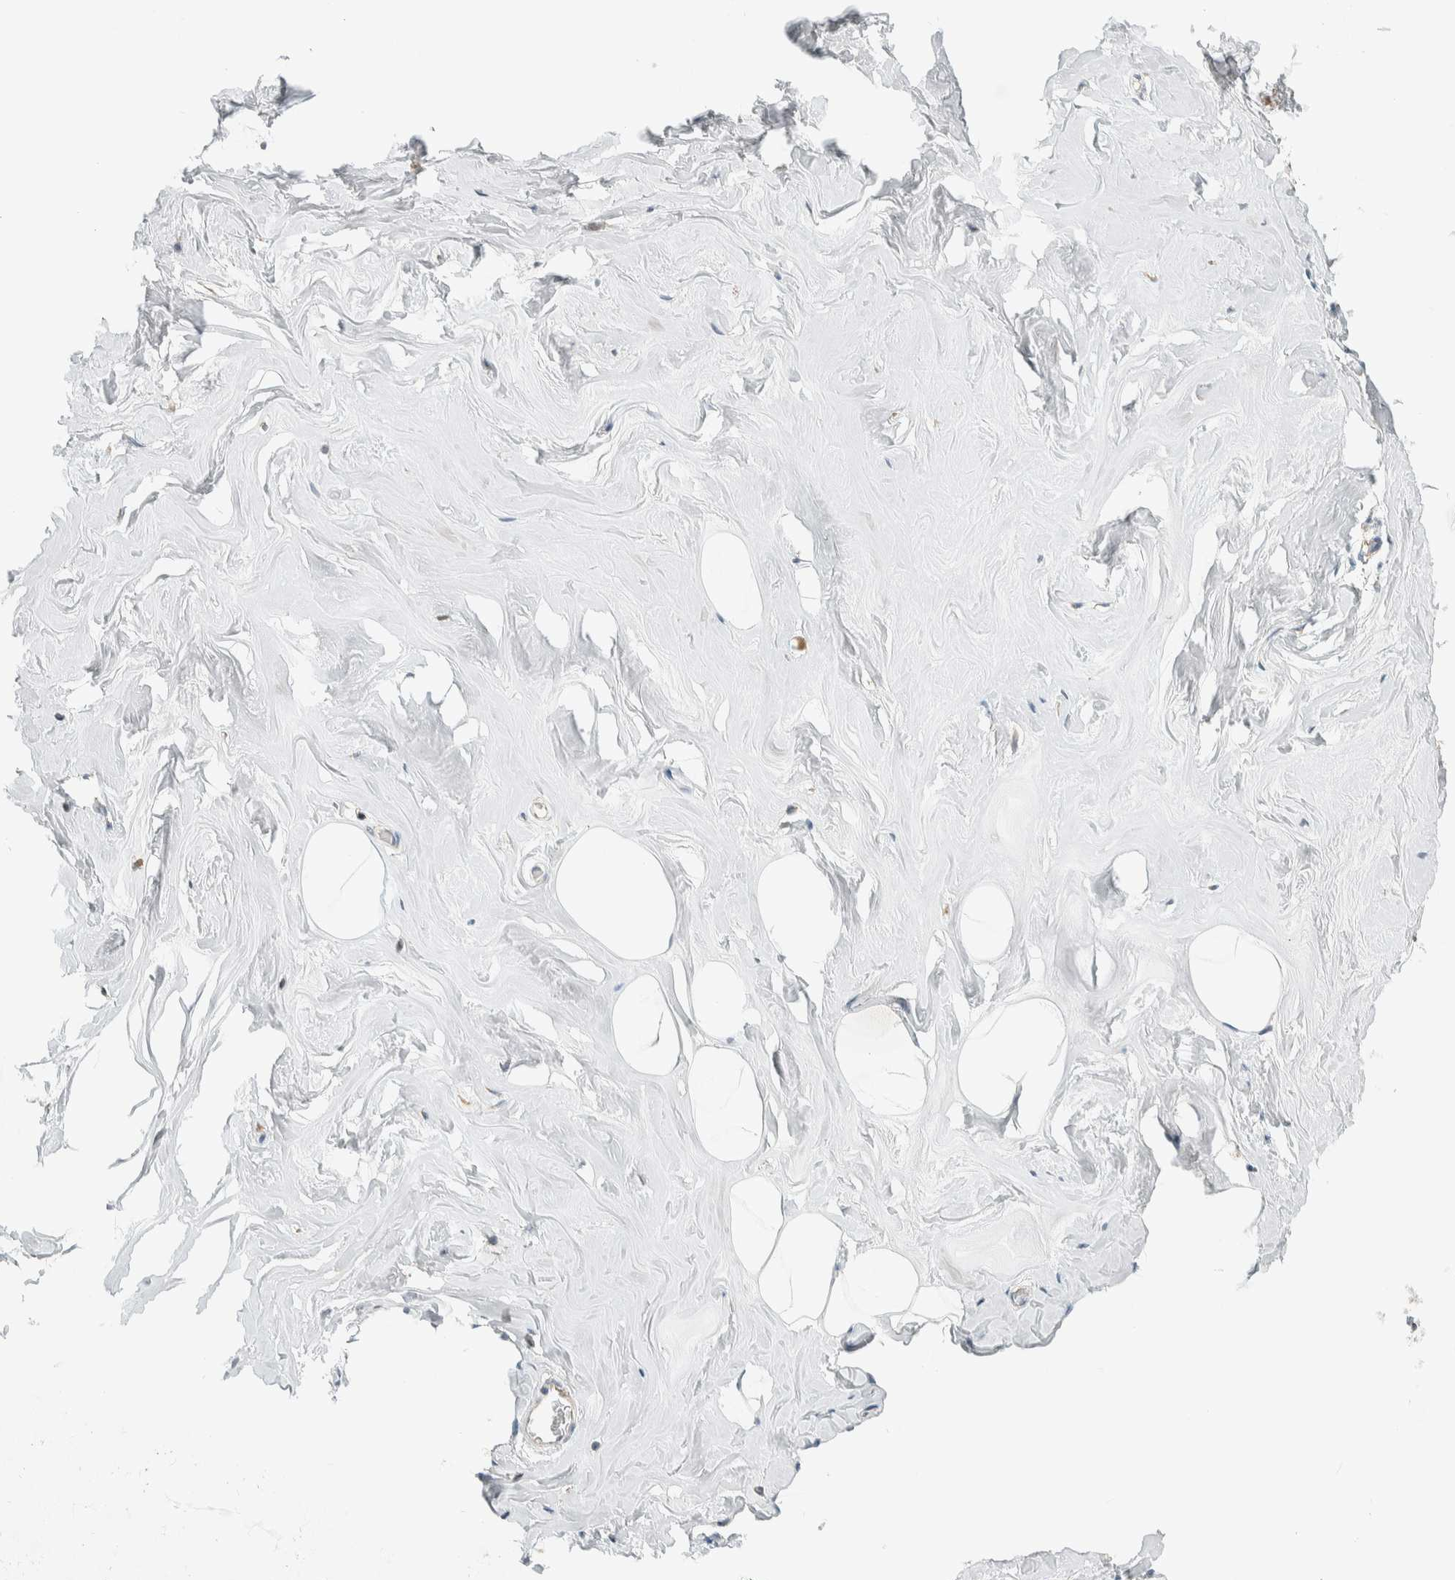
{"staining": {"intensity": "weak", "quantity": "25%-75%", "location": "cytoplasmic/membranous"}, "tissue": "adipose tissue", "cell_type": "Adipocytes", "image_type": "normal", "snomed": [{"axis": "morphology", "description": "Normal tissue, NOS"}, {"axis": "morphology", "description": "Fibrosis, NOS"}, {"axis": "topography", "description": "Breast"}, {"axis": "topography", "description": "Adipose tissue"}], "caption": "Adipose tissue stained with DAB IHC shows low levels of weak cytoplasmic/membranous expression in about 25%-75% of adipocytes. (Stains: DAB in brown, nuclei in blue, Microscopy: brightfield microscopy at high magnification).", "gene": "CCDC57", "patient": {"sex": "female", "age": 39}}